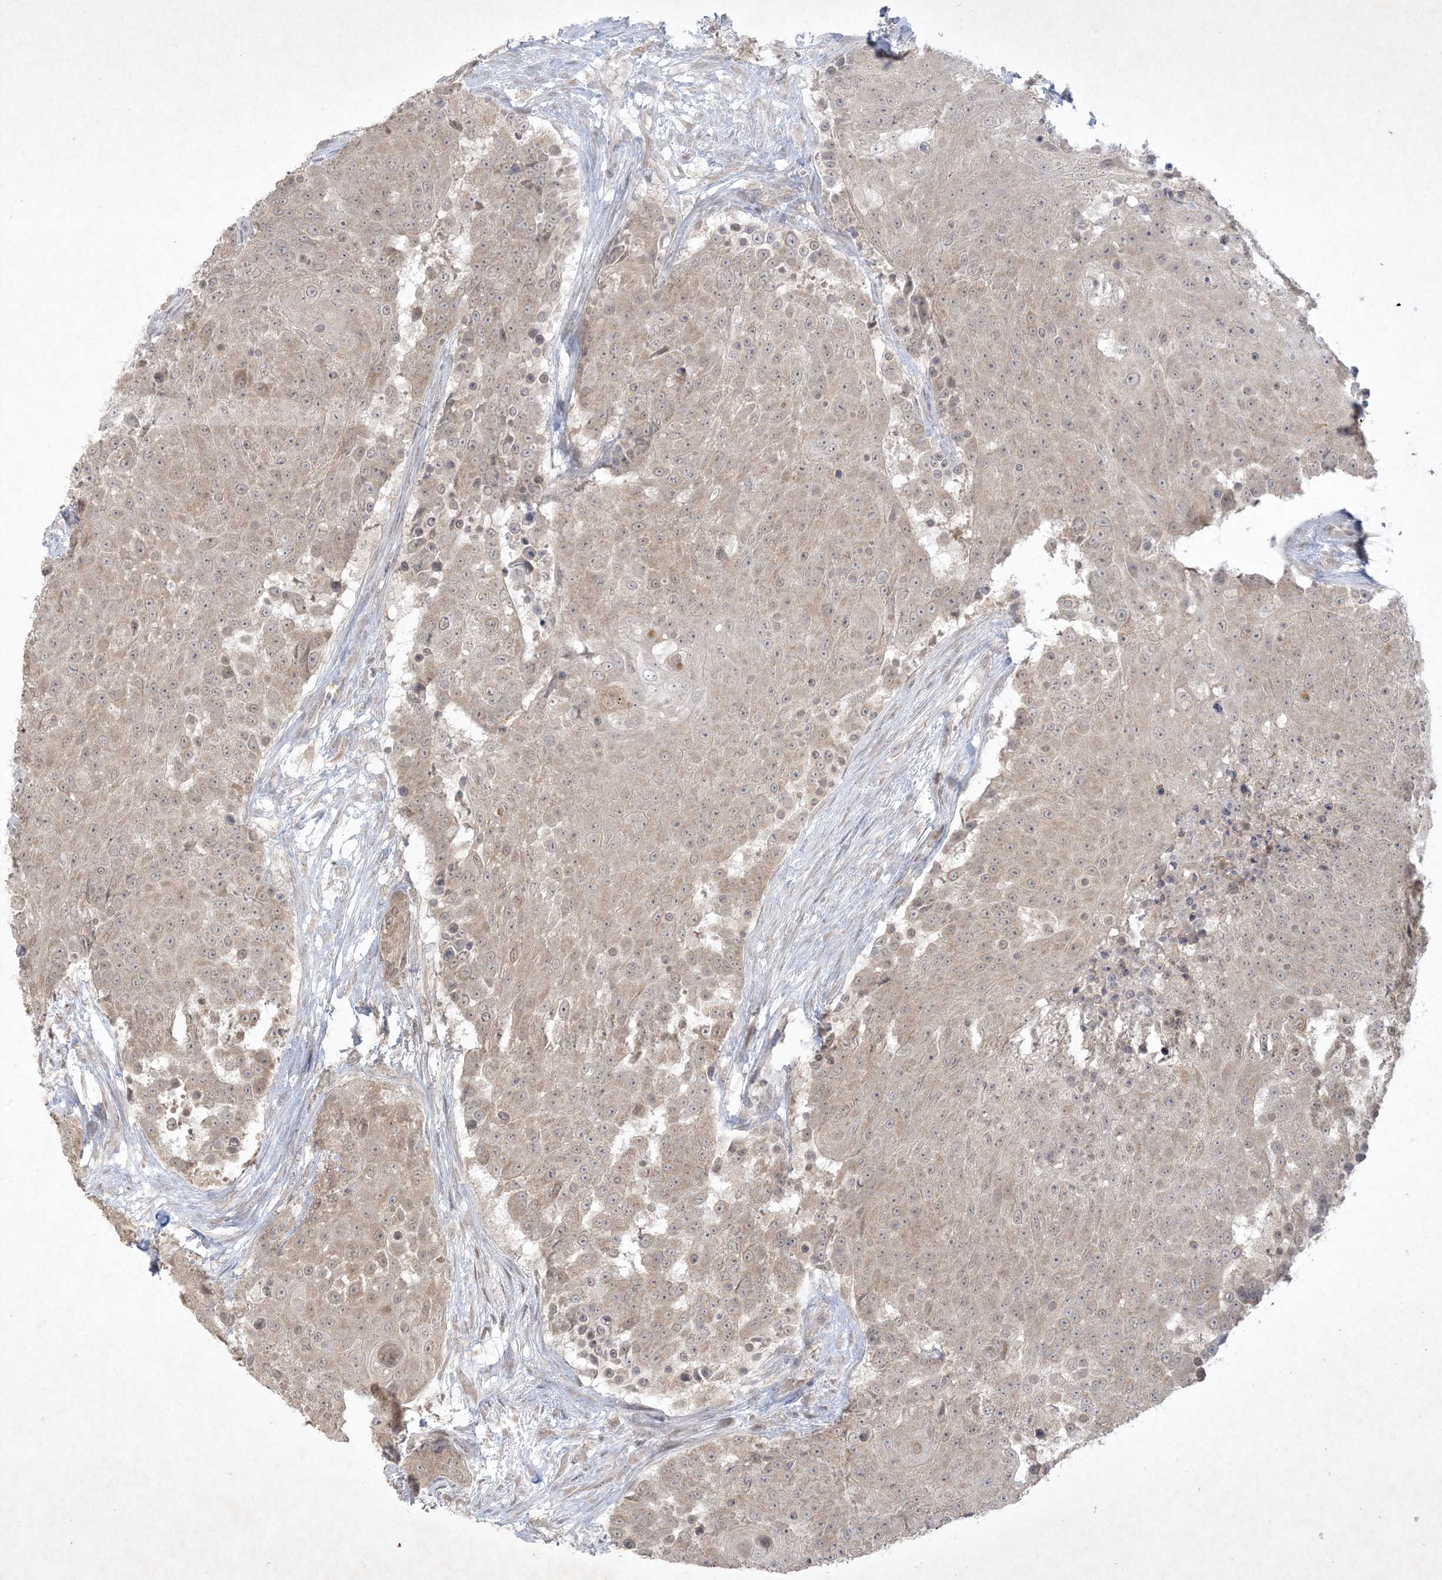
{"staining": {"intensity": "weak", "quantity": ">75%", "location": "cytoplasmic/membranous,nuclear"}, "tissue": "urothelial cancer", "cell_type": "Tumor cells", "image_type": "cancer", "snomed": [{"axis": "morphology", "description": "Urothelial carcinoma, High grade"}, {"axis": "topography", "description": "Urinary bladder"}], "caption": "Urothelial cancer stained with a brown dye demonstrates weak cytoplasmic/membranous and nuclear positive expression in about >75% of tumor cells.", "gene": "NRBP2", "patient": {"sex": "female", "age": 63}}